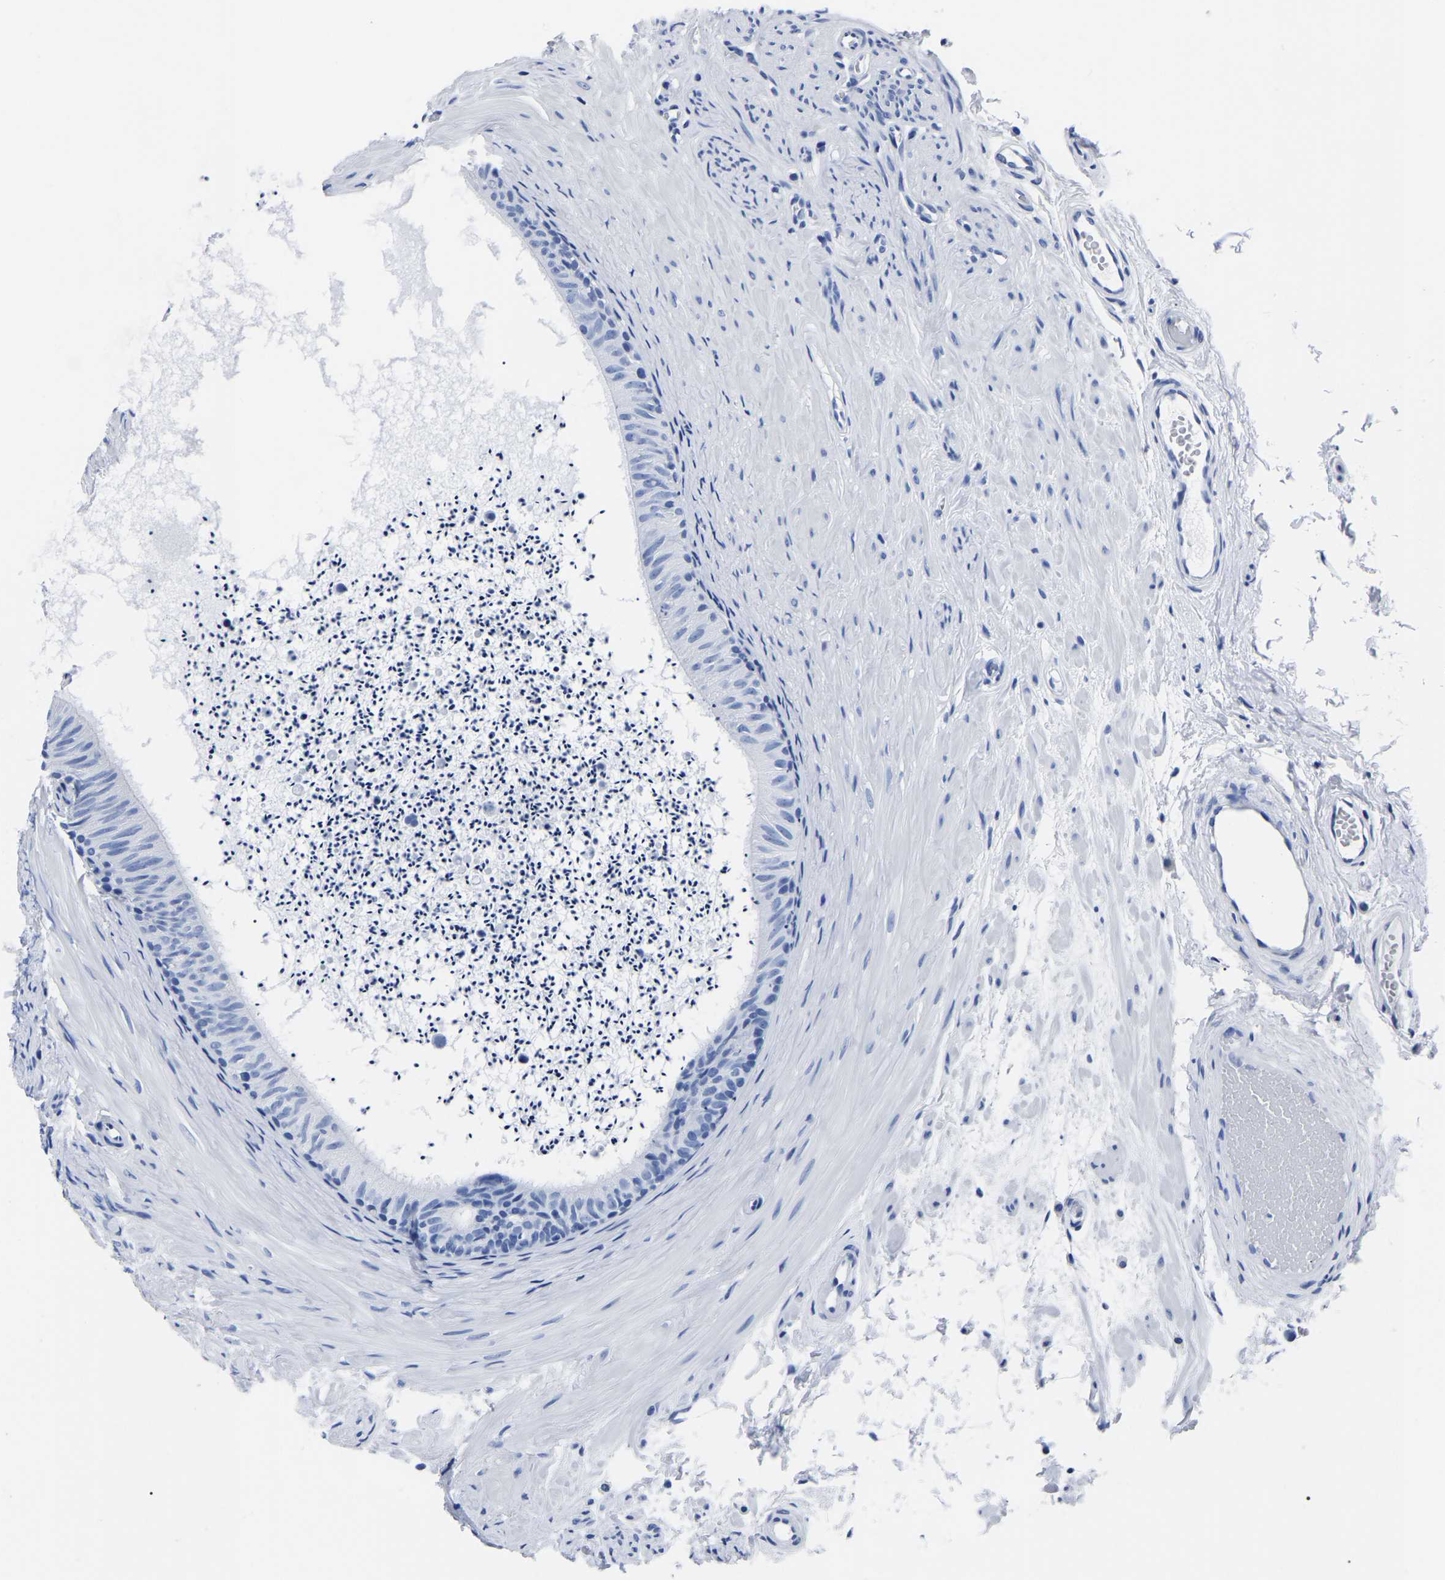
{"staining": {"intensity": "negative", "quantity": "none", "location": "none"}, "tissue": "epididymis", "cell_type": "Glandular cells", "image_type": "normal", "snomed": [{"axis": "morphology", "description": "Normal tissue, NOS"}, {"axis": "topography", "description": "Epididymis"}], "caption": "Protein analysis of normal epididymis reveals no significant staining in glandular cells.", "gene": "IMPG2", "patient": {"sex": "male", "age": 56}}